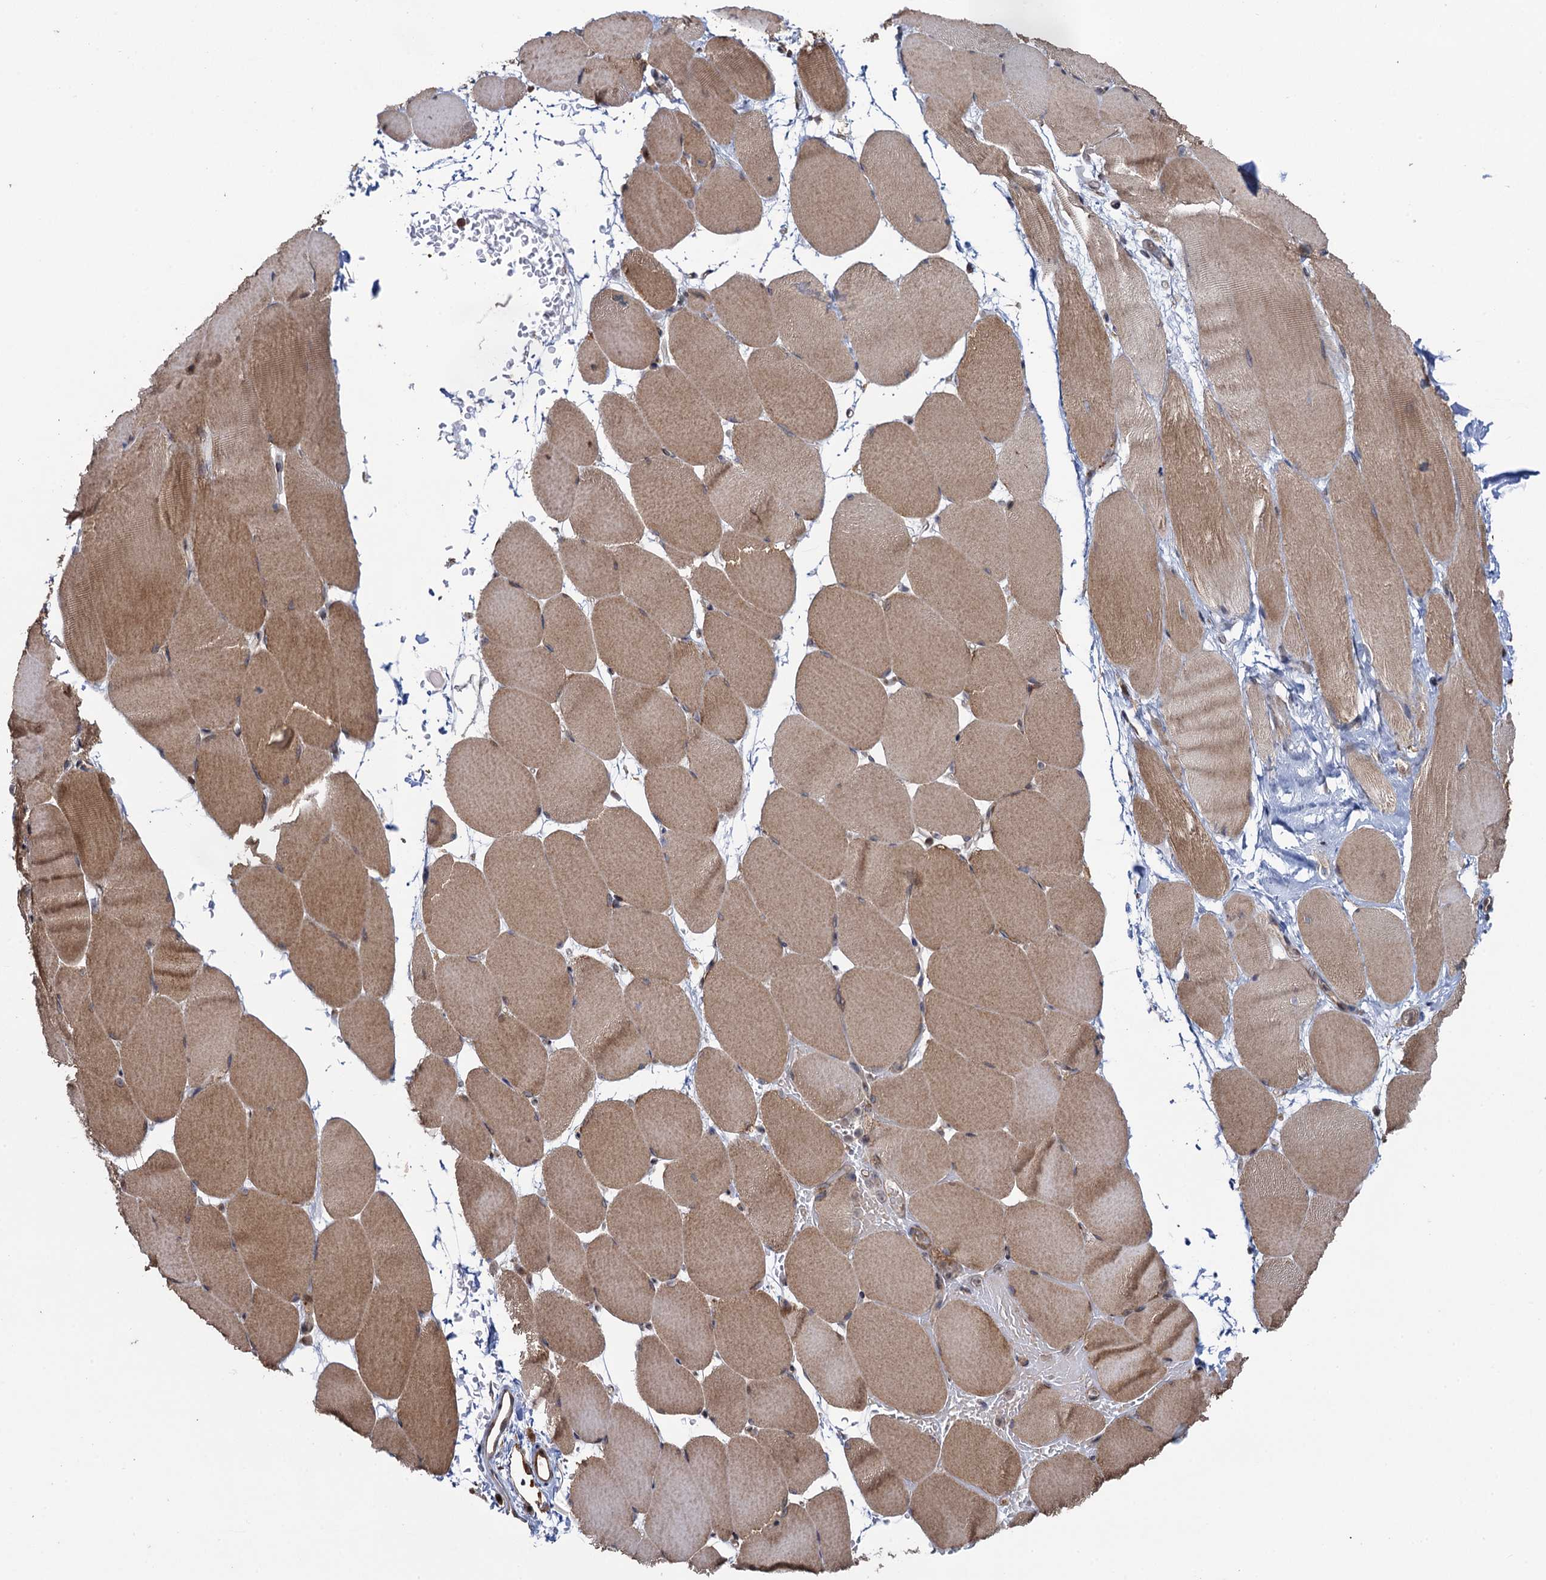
{"staining": {"intensity": "moderate", "quantity": "25%-75%", "location": "cytoplasmic/membranous"}, "tissue": "skeletal muscle", "cell_type": "Myocytes", "image_type": "normal", "snomed": [{"axis": "morphology", "description": "Normal tissue, NOS"}, {"axis": "topography", "description": "Skeletal muscle"}, {"axis": "topography", "description": "Parathyroid gland"}], "caption": "Immunohistochemistry (IHC) of unremarkable human skeletal muscle demonstrates medium levels of moderate cytoplasmic/membranous expression in approximately 25%-75% of myocytes.", "gene": "HAUS1", "patient": {"sex": "female", "age": 37}}